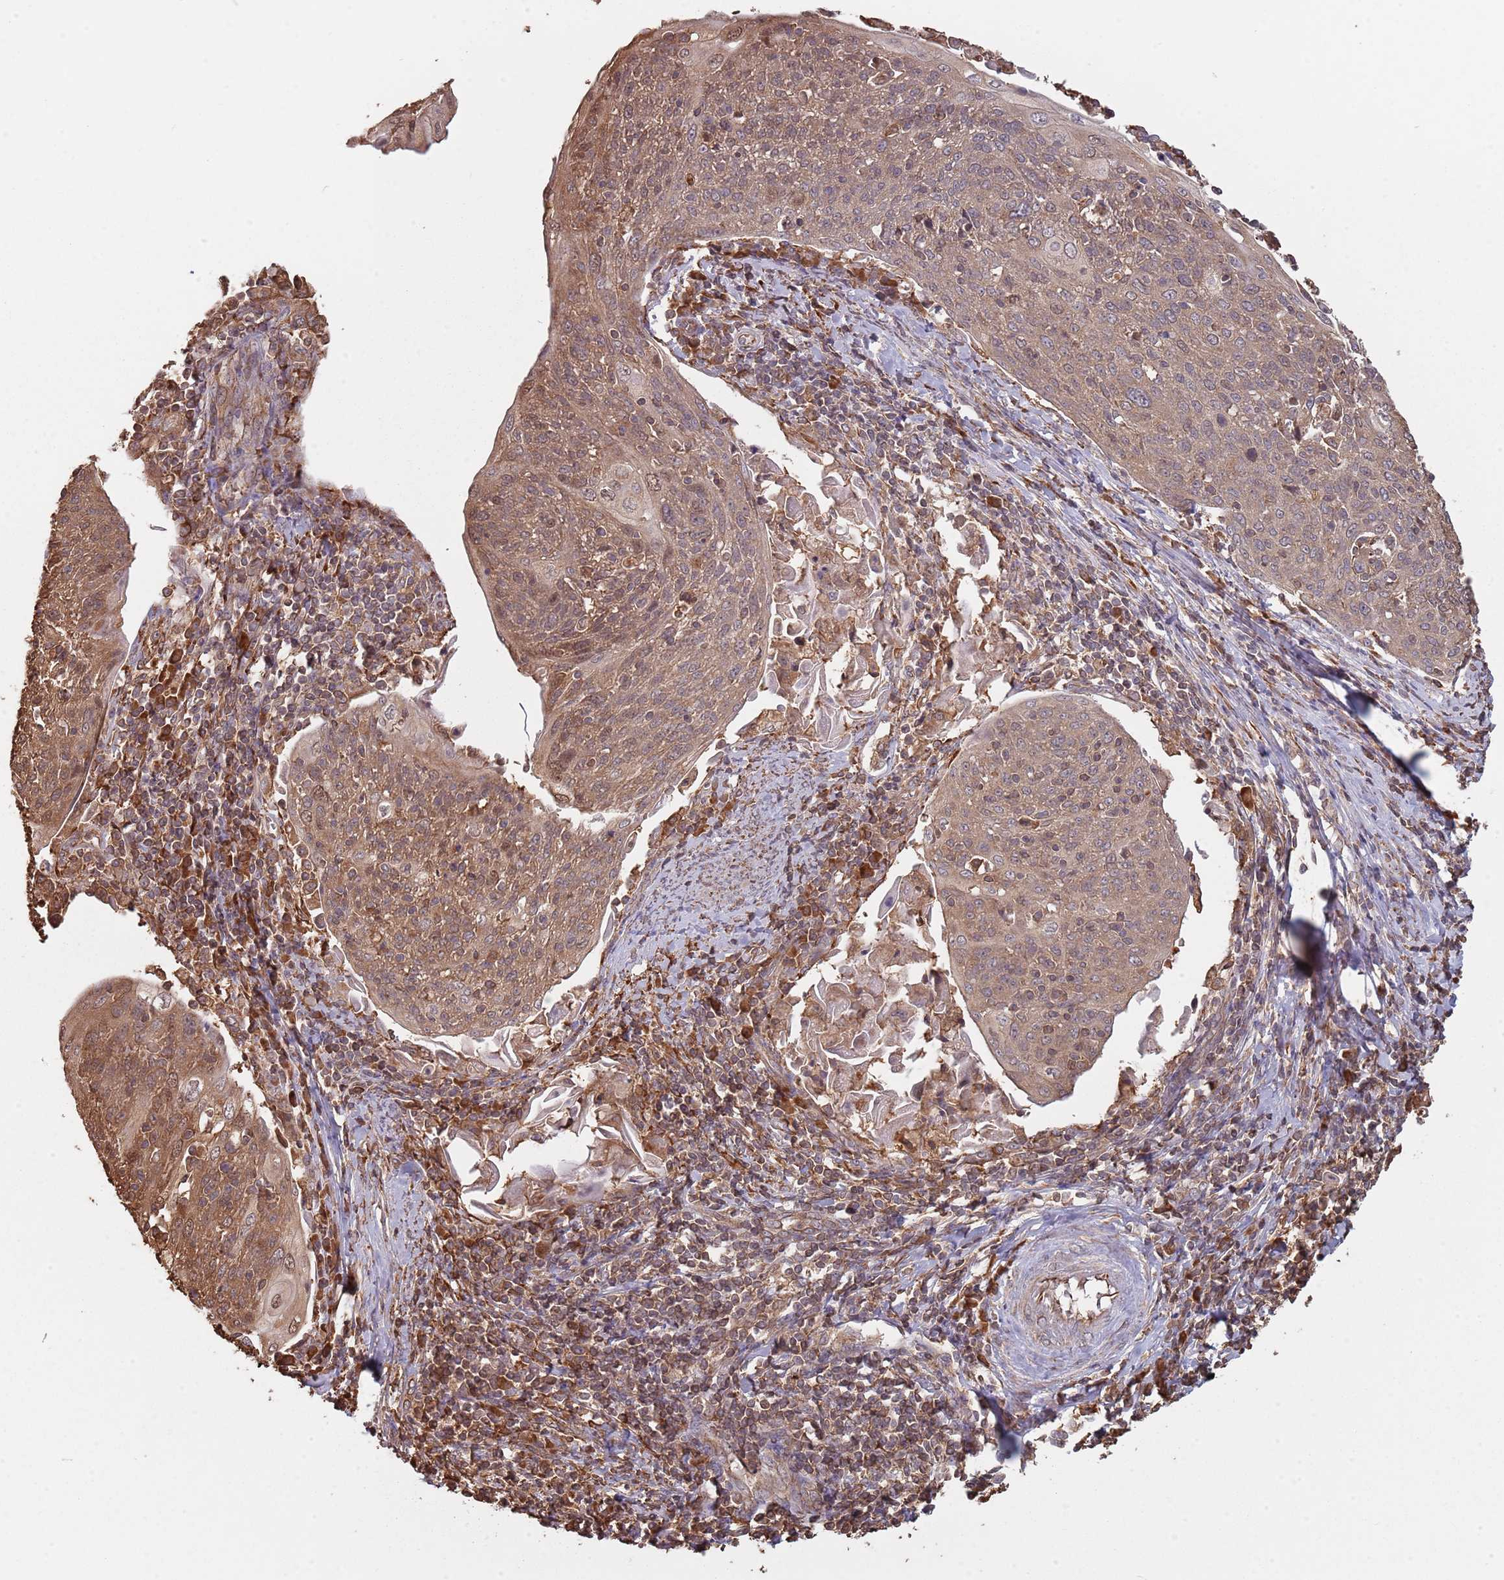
{"staining": {"intensity": "moderate", "quantity": ">75%", "location": "cytoplasmic/membranous,nuclear"}, "tissue": "cervical cancer", "cell_type": "Tumor cells", "image_type": "cancer", "snomed": [{"axis": "morphology", "description": "Squamous cell carcinoma, NOS"}, {"axis": "topography", "description": "Cervix"}], "caption": "A photomicrograph of cervical cancer (squamous cell carcinoma) stained for a protein reveals moderate cytoplasmic/membranous and nuclear brown staining in tumor cells.", "gene": "COG4", "patient": {"sex": "female", "age": 67}}